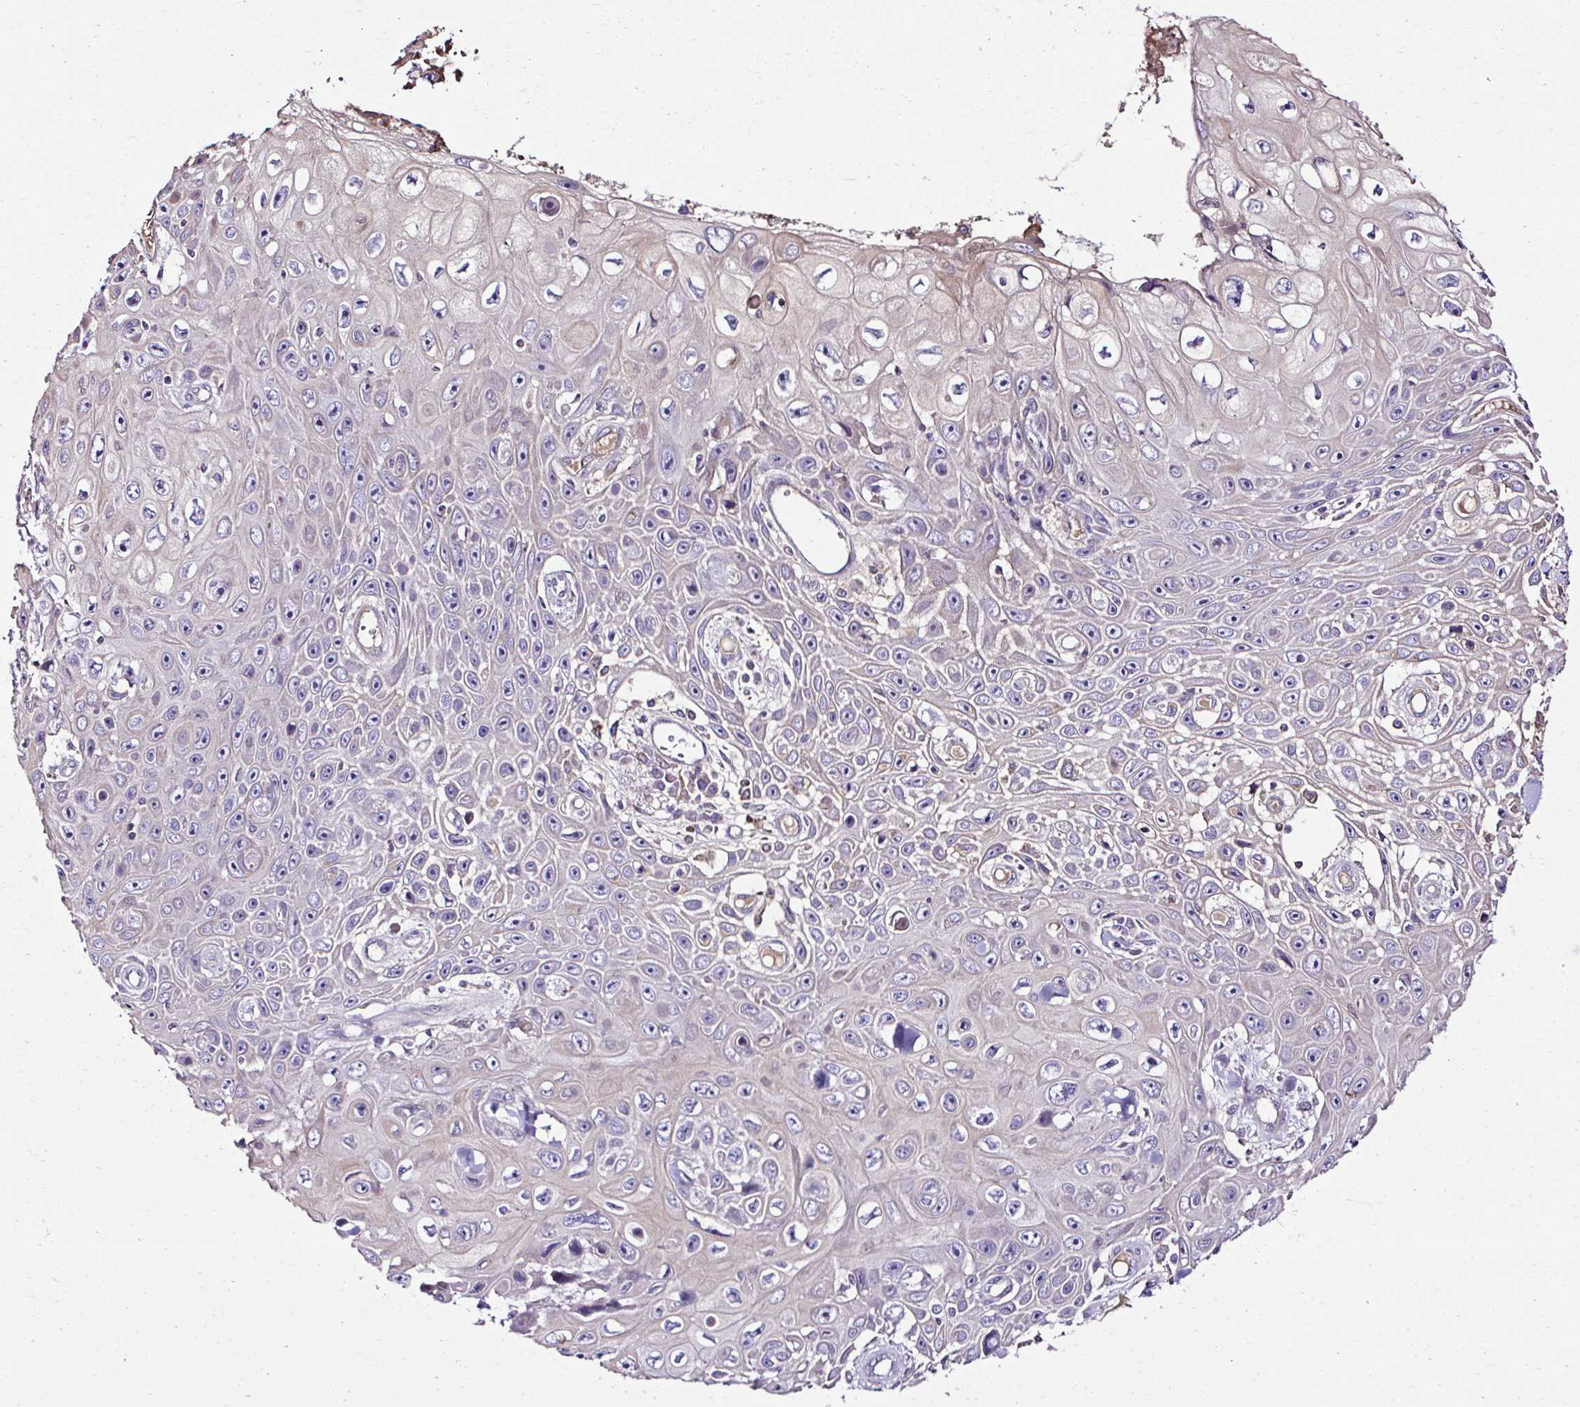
{"staining": {"intensity": "negative", "quantity": "none", "location": "none"}, "tissue": "skin cancer", "cell_type": "Tumor cells", "image_type": "cancer", "snomed": [{"axis": "morphology", "description": "Squamous cell carcinoma, NOS"}, {"axis": "topography", "description": "Skin"}], "caption": "Human skin cancer (squamous cell carcinoma) stained for a protein using immunohistochemistry (IHC) exhibits no expression in tumor cells.", "gene": "CCDC85C", "patient": {"sex": "male", "age": 82}}